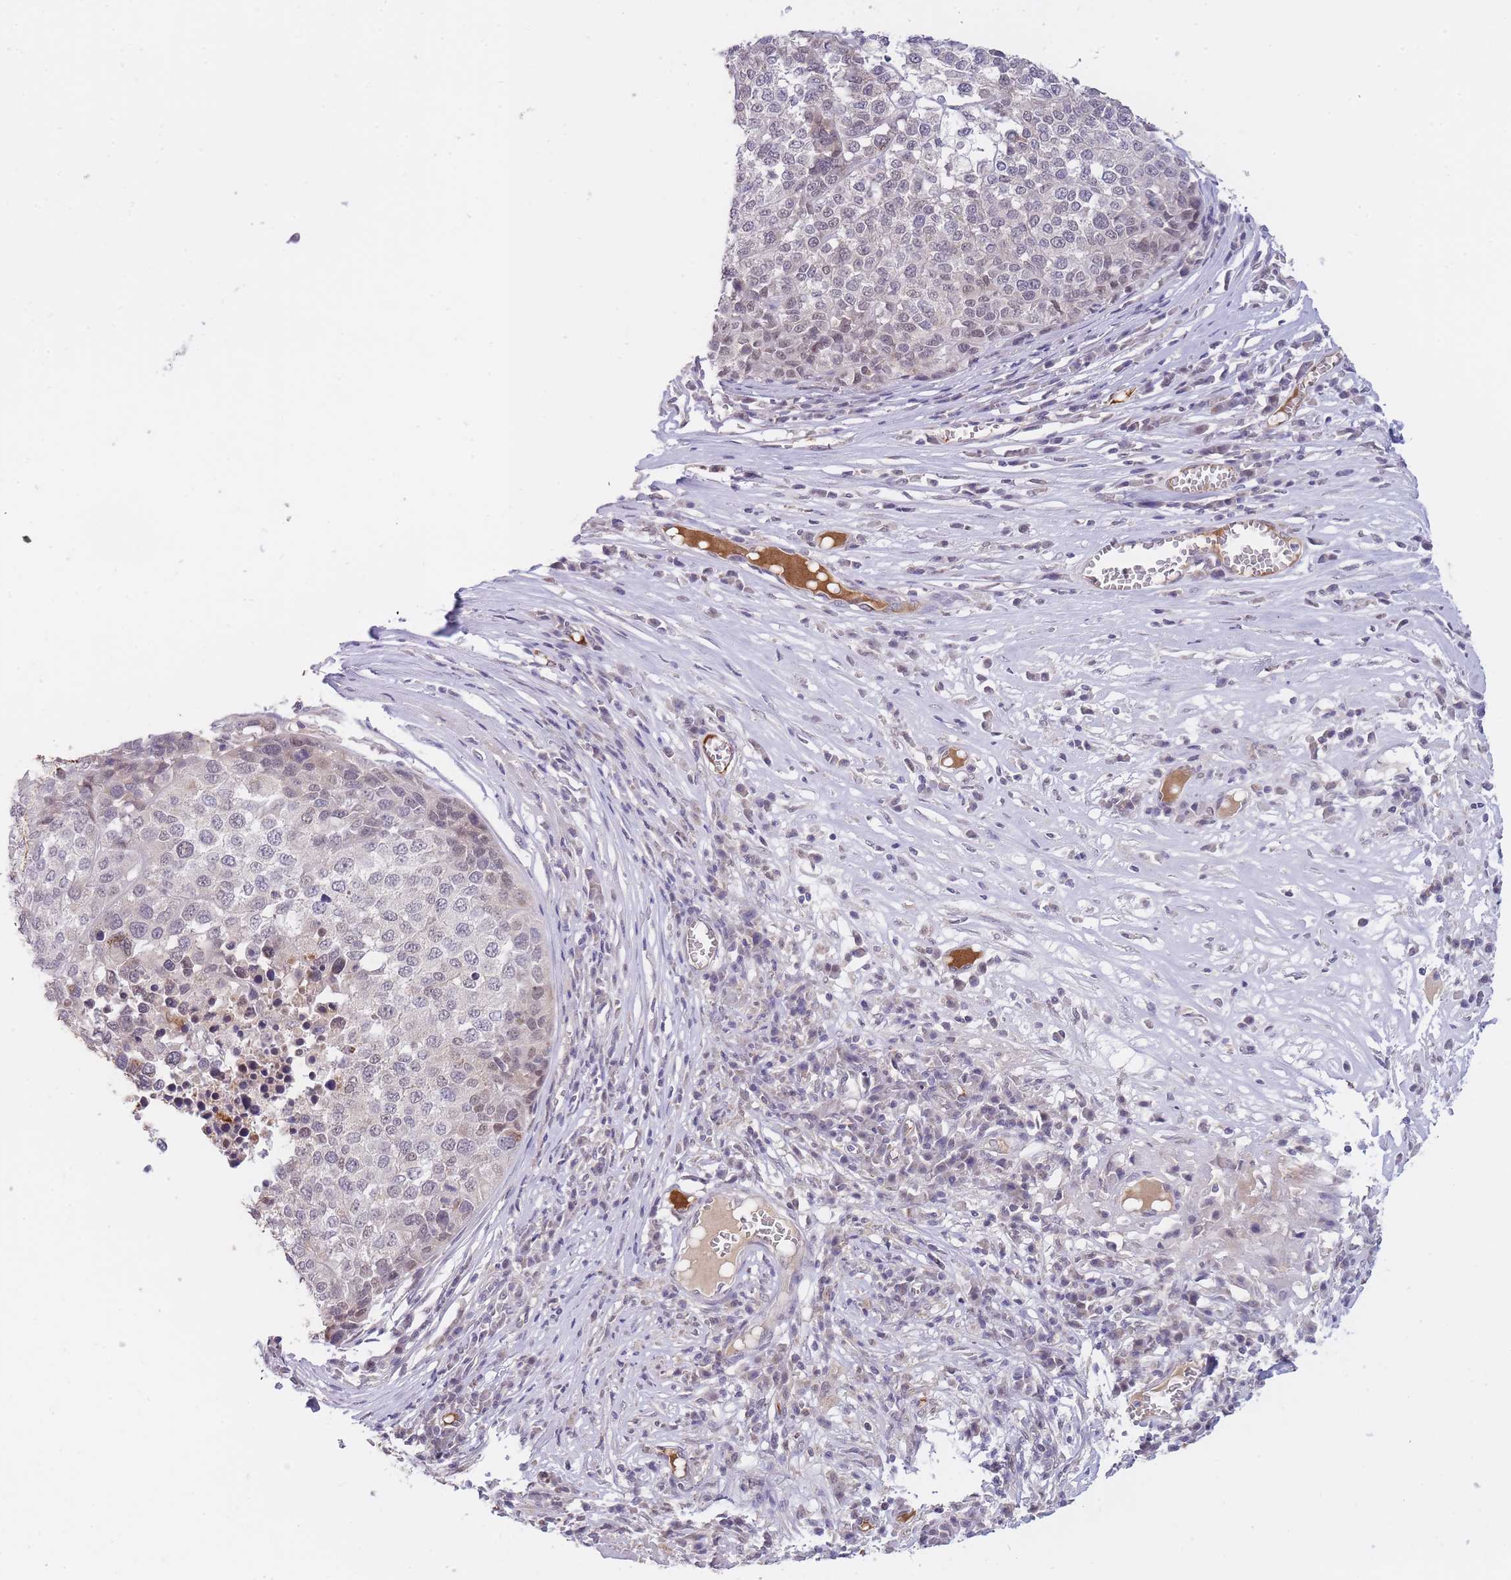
{"staining": {"intensity": "negative", "quantity": "none", "location": "none"}, "tissue": "melanoma", "cell_type": "Tumor cells", "image_type": "cancer", "snomed": [{"axis": "morphology", "description": "Malignant melanoma, Metastatic site"}, {"axis": "topography", "description": "Lymph node"}], "caption": "Melanoma was stained to show a protein in brown. There is no significant staining in tumor cells. The staining is performed using DAB brown chromogen with nuclei counter-stained in using hematoxylin.", "gene": "GOLGA6L25", "patient": {"sex": "male", "age": 44}}